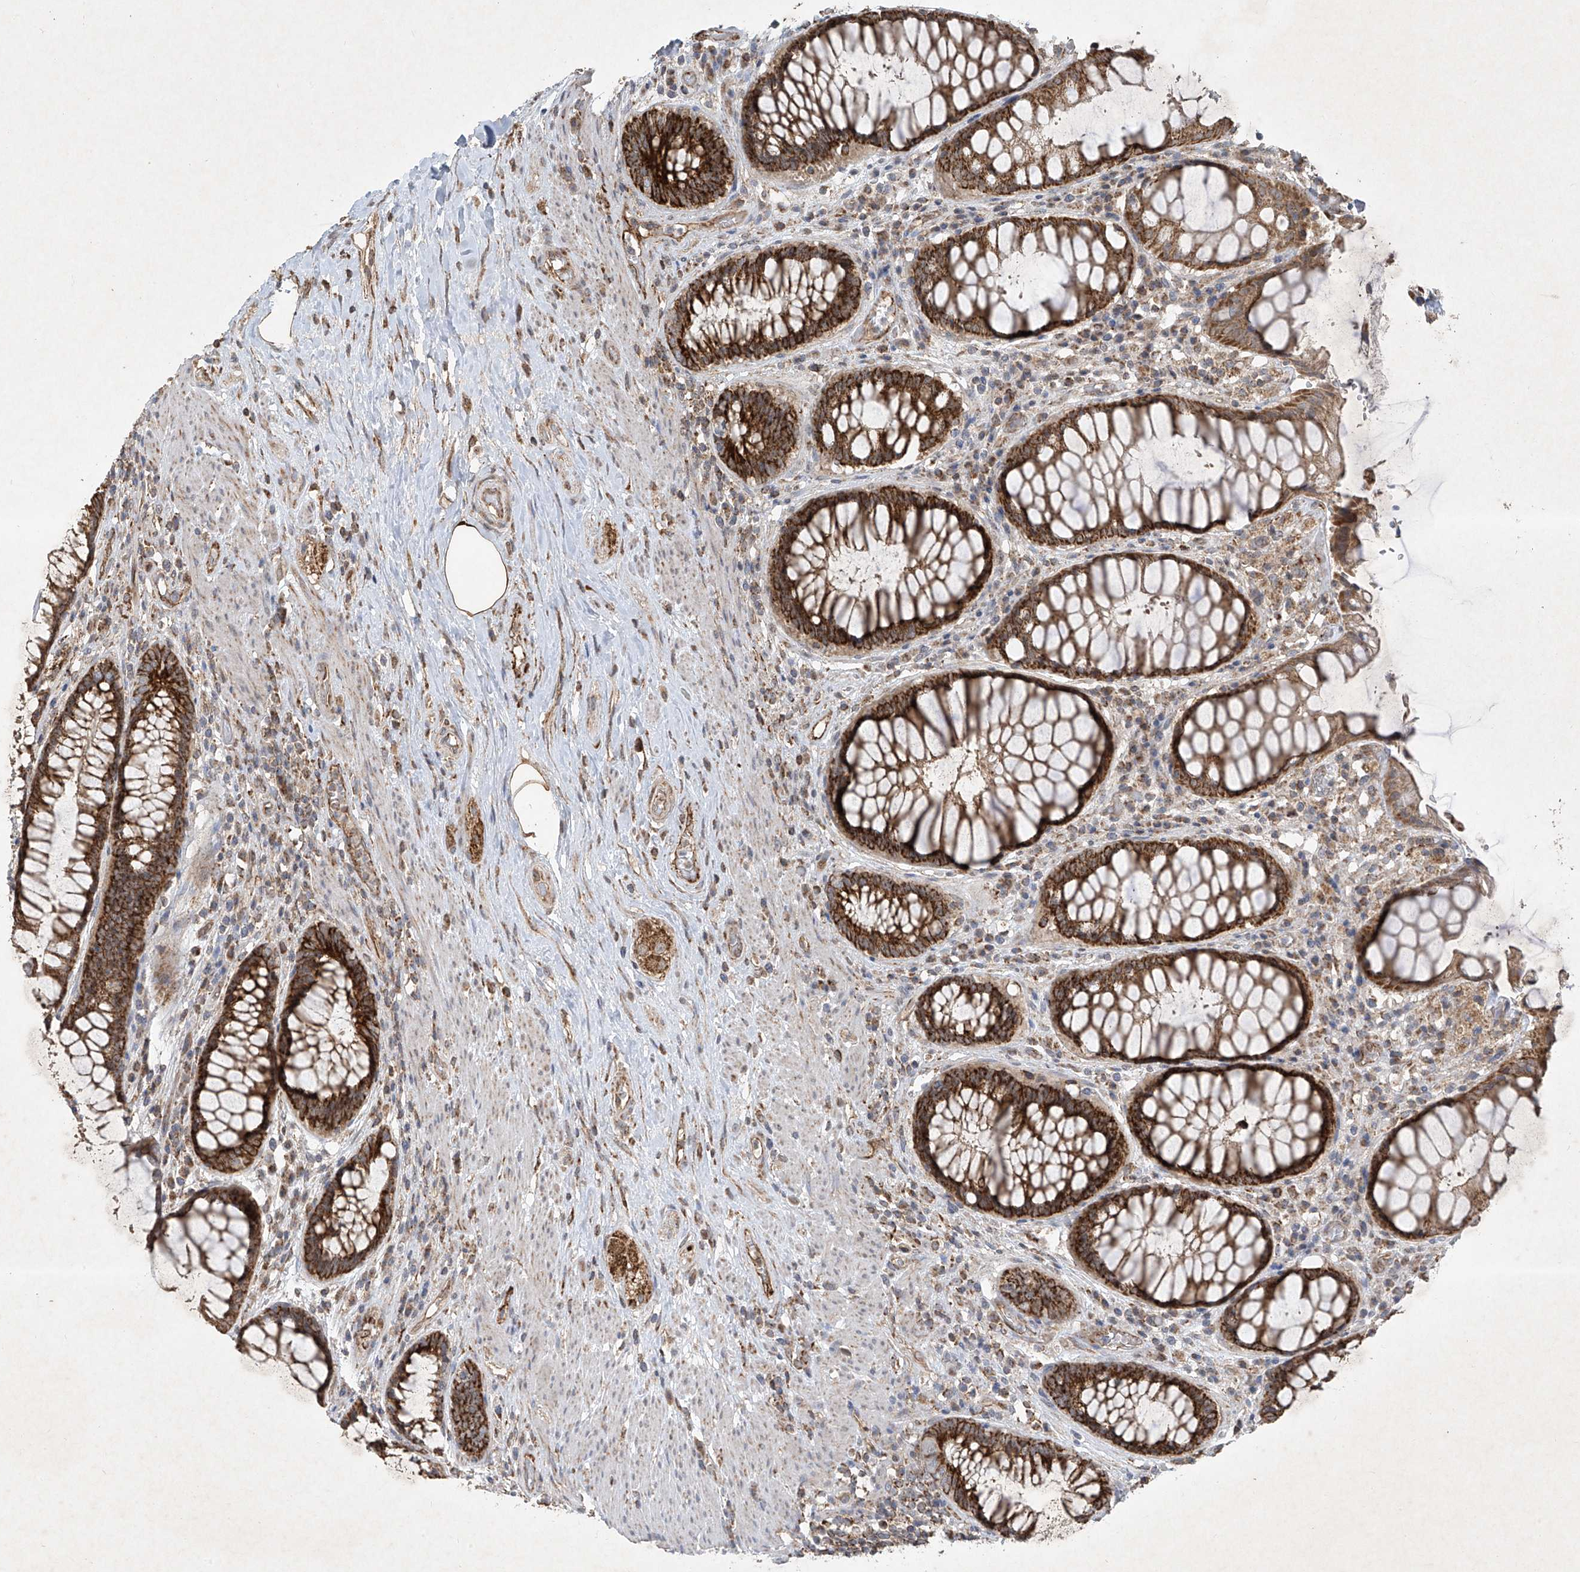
{"staining": {"intensity": "strong", "quantity": ">75%", "location": "cytoplasmic/membranous"}, "tissue": "rectum", "cell_type": "Glandular cells", "image_type": "normal", "snomed": [{"axis": "morphology", "description": "Normal tissue, NOS"}, {"axis": "topography", "description": "Rectum"}], "caption": "Protein expression analysis of normal human rectum reveals strong cytoplasmic/membranous positivity in about >75% of glandular cells. (Stains: DAB (3,3'-diaminobenzidine) in brown, nuclei in blue, Microscopy: brightfield microscopy at high magnification).", "gene": "UQCC1", "patient": {"sex": "male", "age": 64}}